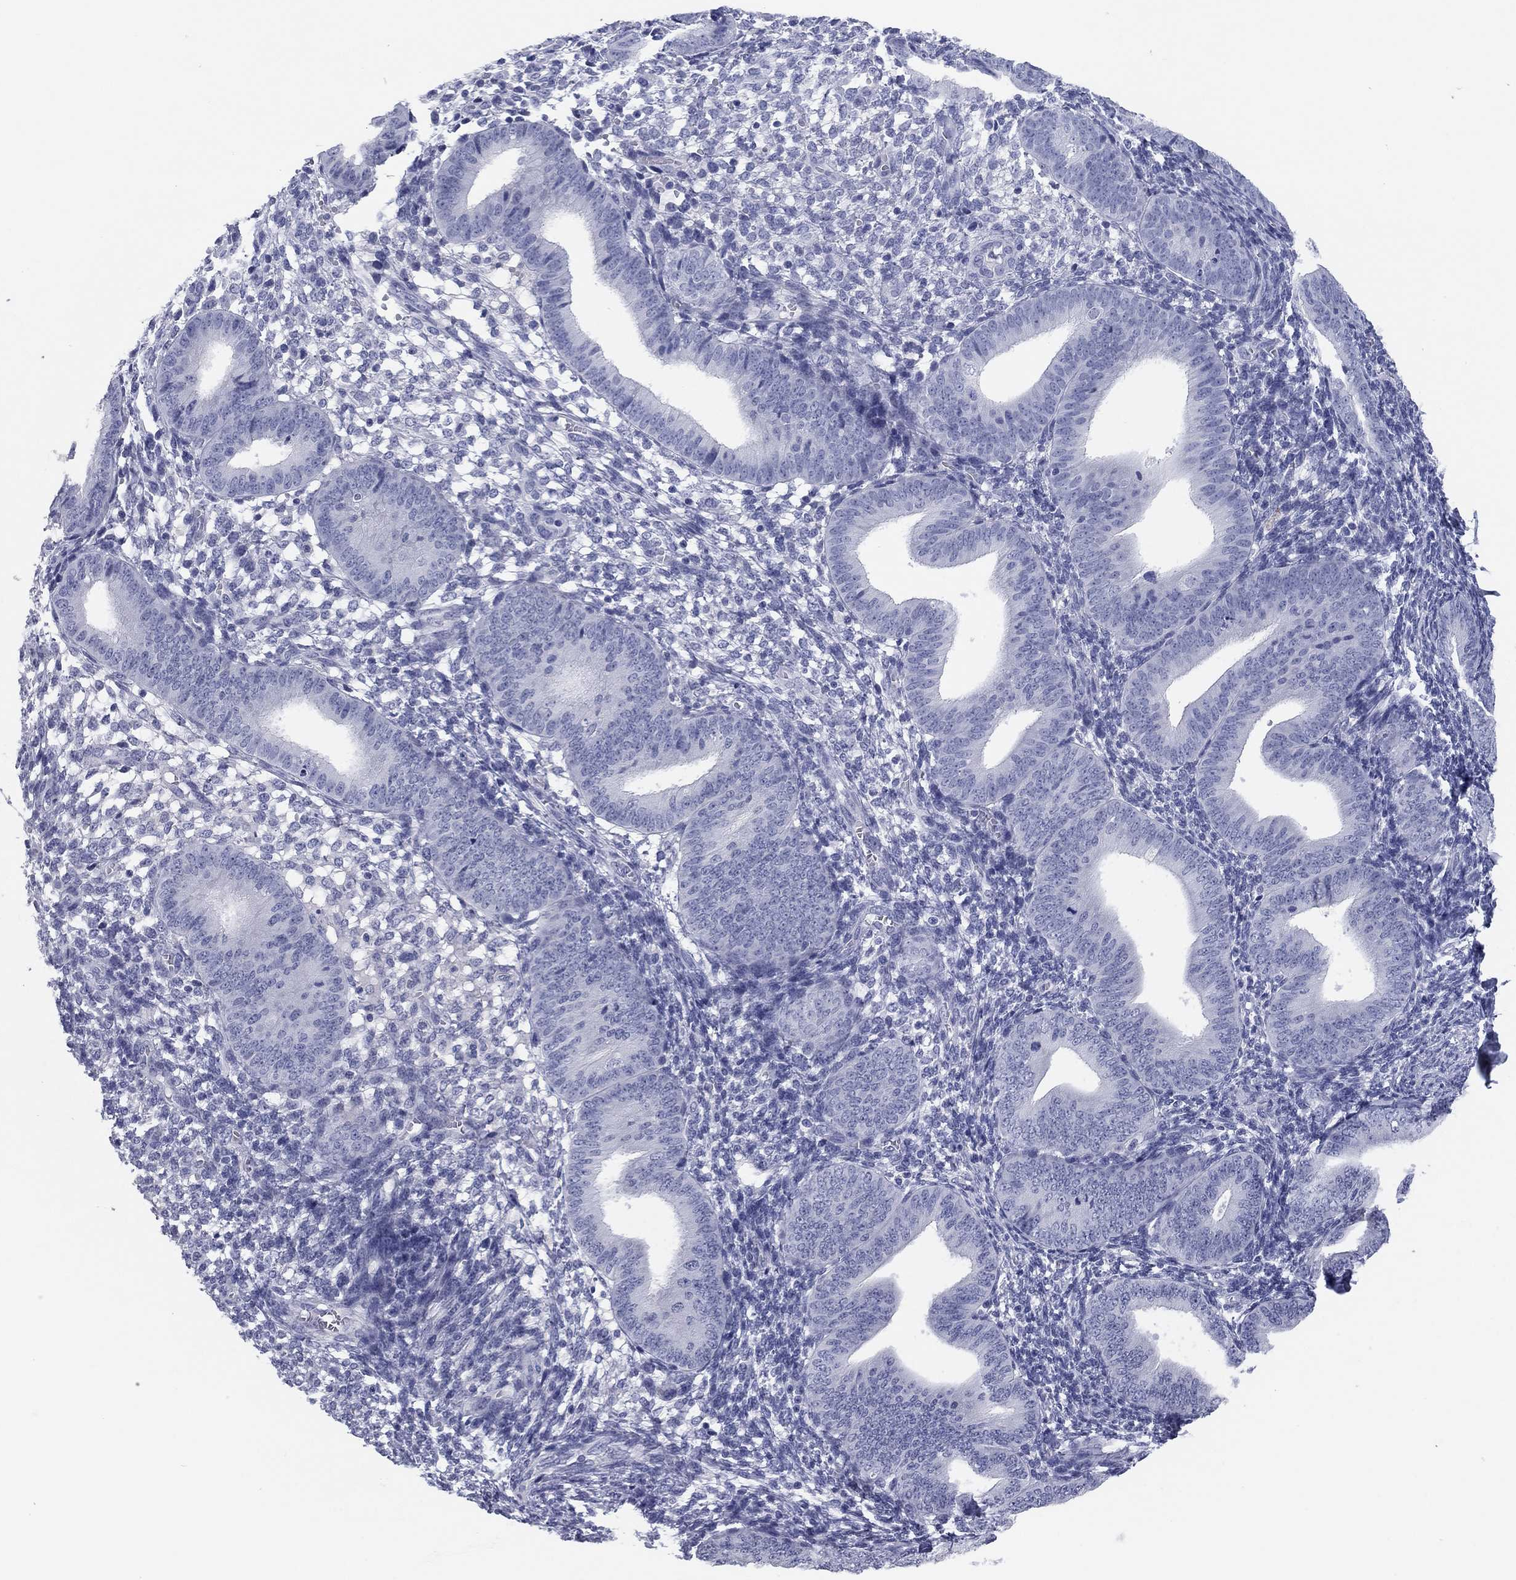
{"staining": {"intensity": "negative", "quantity": "none", "location": "none"}, "tissue": "endometrium", "cell_type": "Cells in endometrial stroma", "image_type": "normal", "snomed": [{"axis": "morphology", "description": "Normal tissue, NOS"}, {"axis": "topography", "description": "Endometrium"}], "caption": "Histopathology image shows no significant protein positivity in cells in endometrial stroma of unremarkable endometrium.", "gene": "KCNH1", "patient": {"sex": "female", "age": 39}}